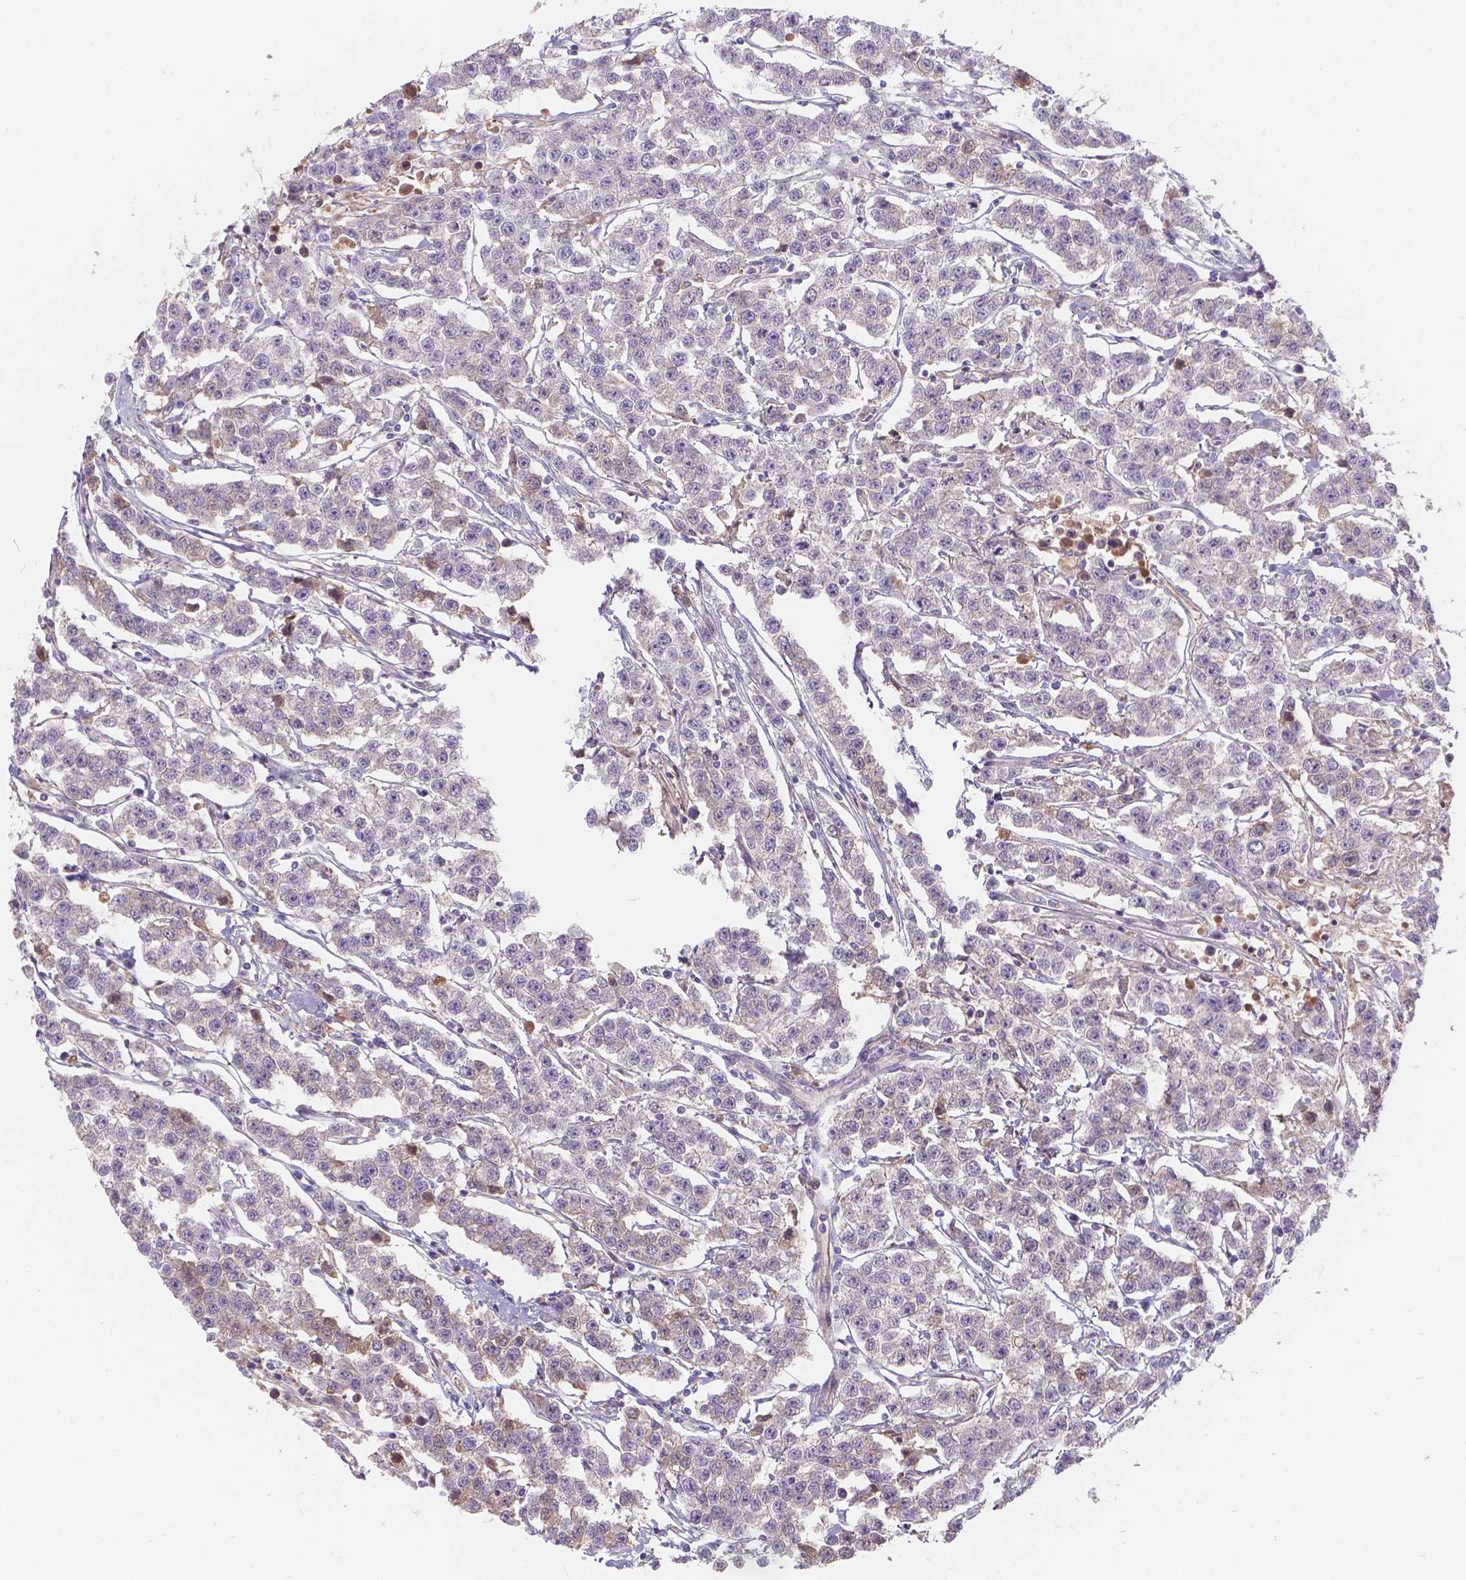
{"staining": {"intensity": "moderate", "quantity": "<25%", "location": "cytoplasmic/membranous"}, "tissue": "testis cancer", "cell_type": "Tumor cells", "image_type": "cancer", "snomed": [{"axis": "morphology", "description": "Seminoma, NOS"}, {"axis": "topography", "description": "Testis"}], "caption": "Testis cancer stained with DAB immunohistochemistry (IHC) exhibits low levels of moderate cytoplasmic/membranous staining in approximately <25% of tumor cells.", "gene": "CDK10", "patient": {"sex": "male", "age": 59}}